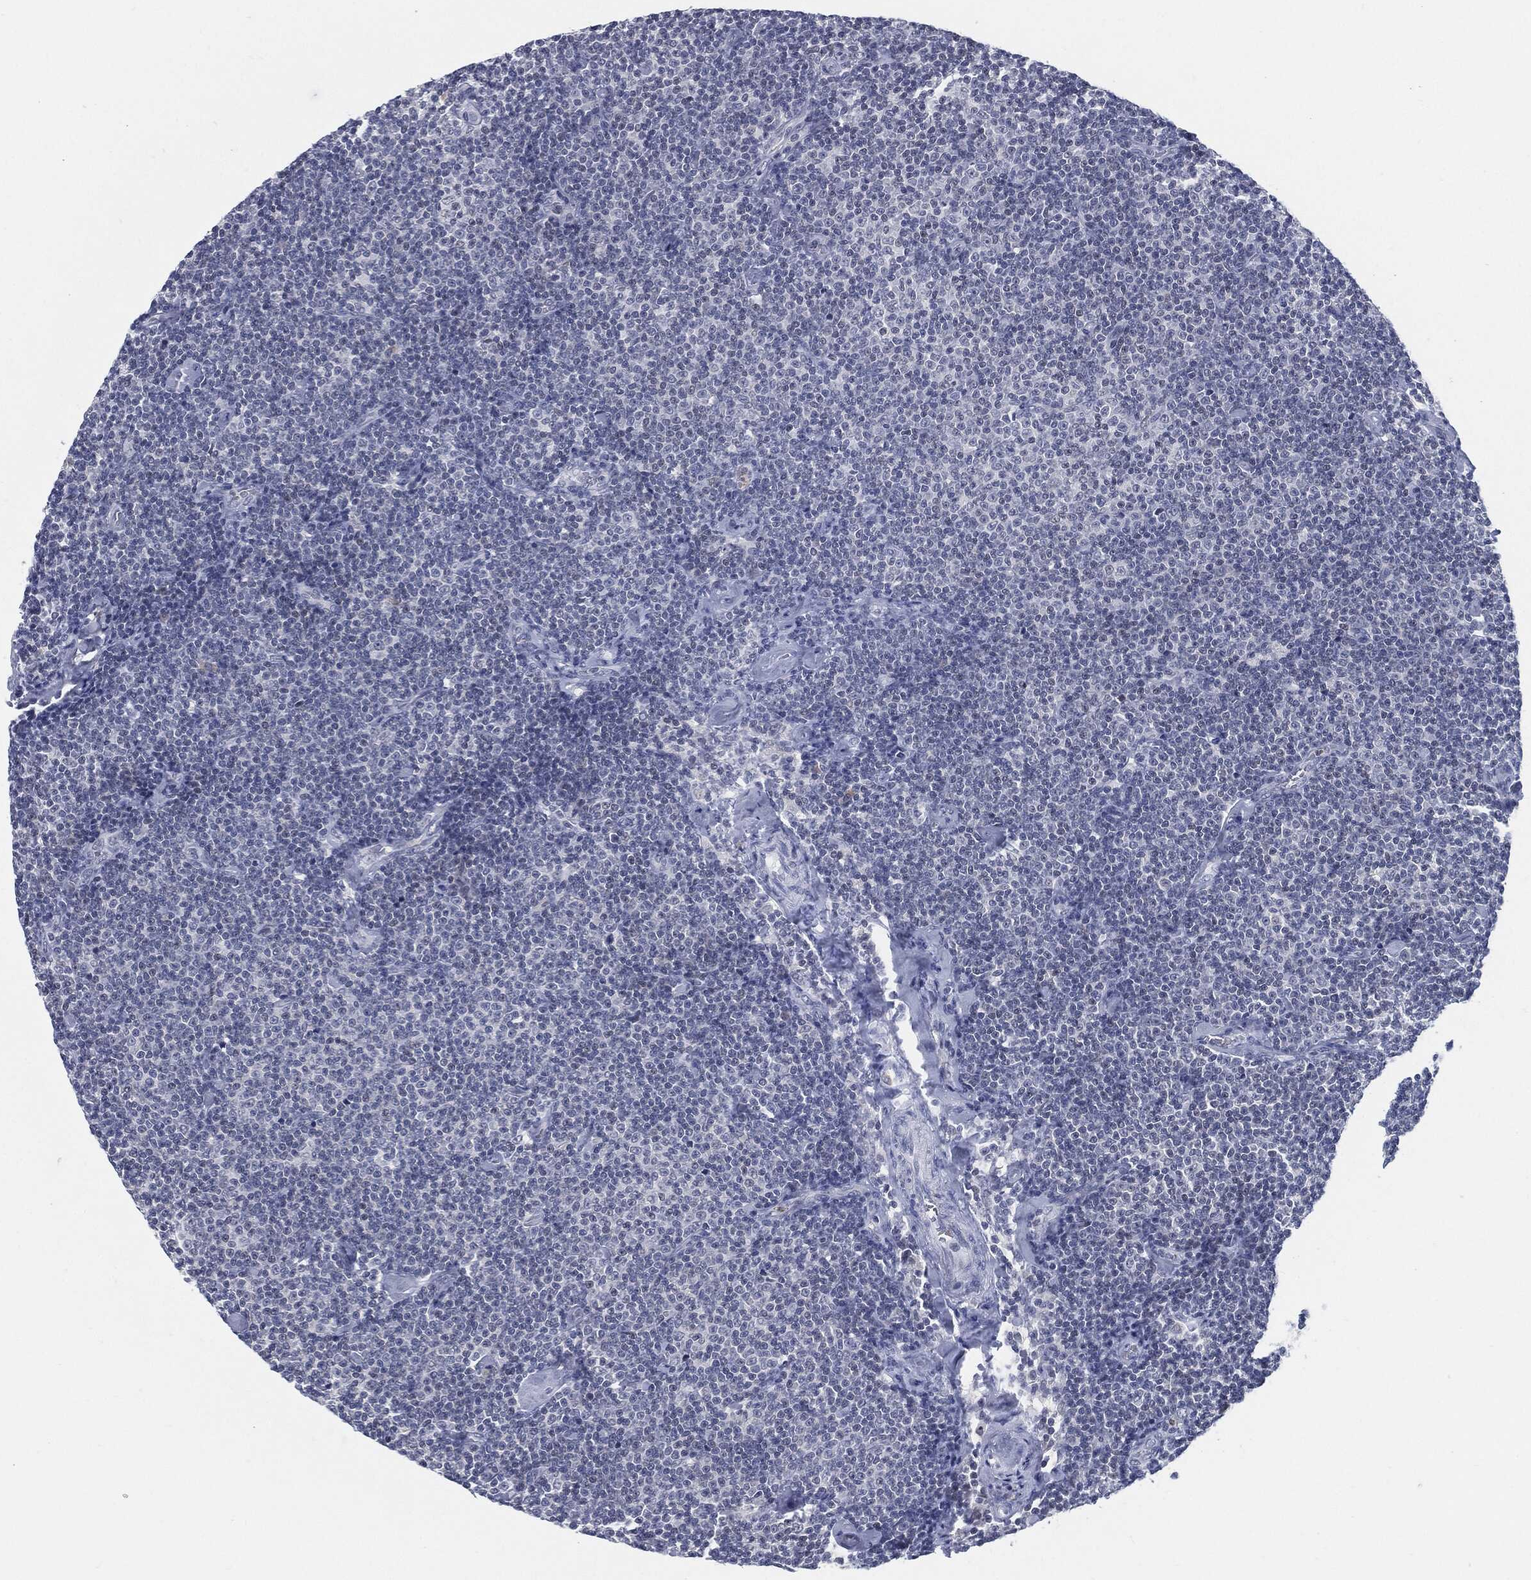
{"staining": {"intensity": "negative", "quantity": "none", "location": "none"}, "tissue": "lymphoma", "cell_type": "Tumor cells", "image_type": "cancer", "snomed": [{"axis": "morphology", "description": "Malignant lymphoma, non-Hodgkin's type, Low grade"}, {"axis": "topography", "description": "Lymph node"}], "caption": "A high-resolution histopathology image shows immunohistochemistry staining of low-grade malignant lymphoma, non-Hodgkin's type, which demonstrates no significant expression in tumor cells.", "gene": "PROM1", "patient": {"sex": "male", "age": 81}}